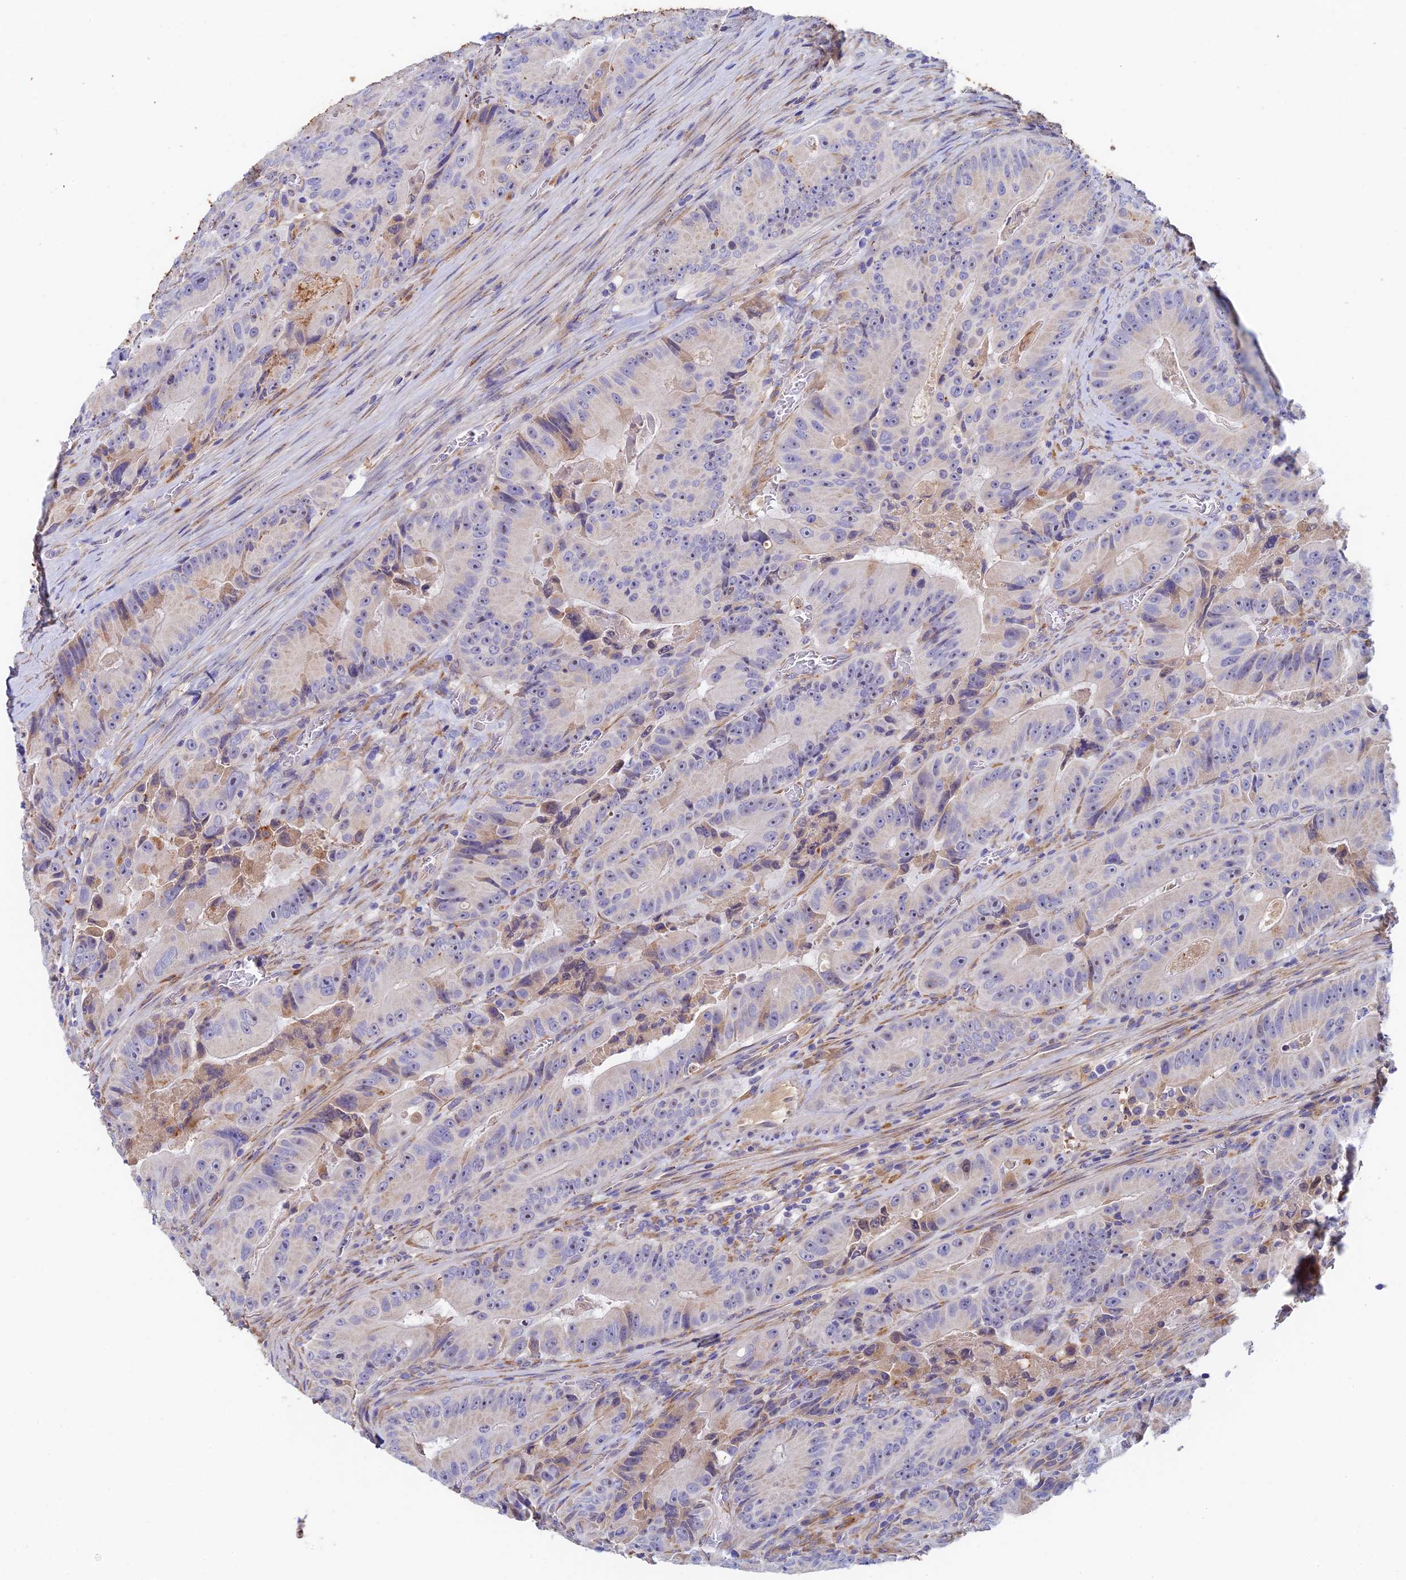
{"staining": {"intensity": "weak", "quantity": "<25%", "location": "cytoplasmic/membranous"}, "tissue": "colorectal cancer", "cell_type": "Tumor cells", "image_type": "cancer", "snomed": [{"axis": "morphology", "description": "Adenocarcinoma, NOS"}, {"axis": "topography", "description": "Colon"}], "caption": "There is no significant positivity in tumor cells of colorectal cancer (adenocarcinoma). (Immunohistochemistry, brightfield microscopy, high magnification).", "gene": "RPGRIP1L", "patient": {"sex": "female", "age": 86}}